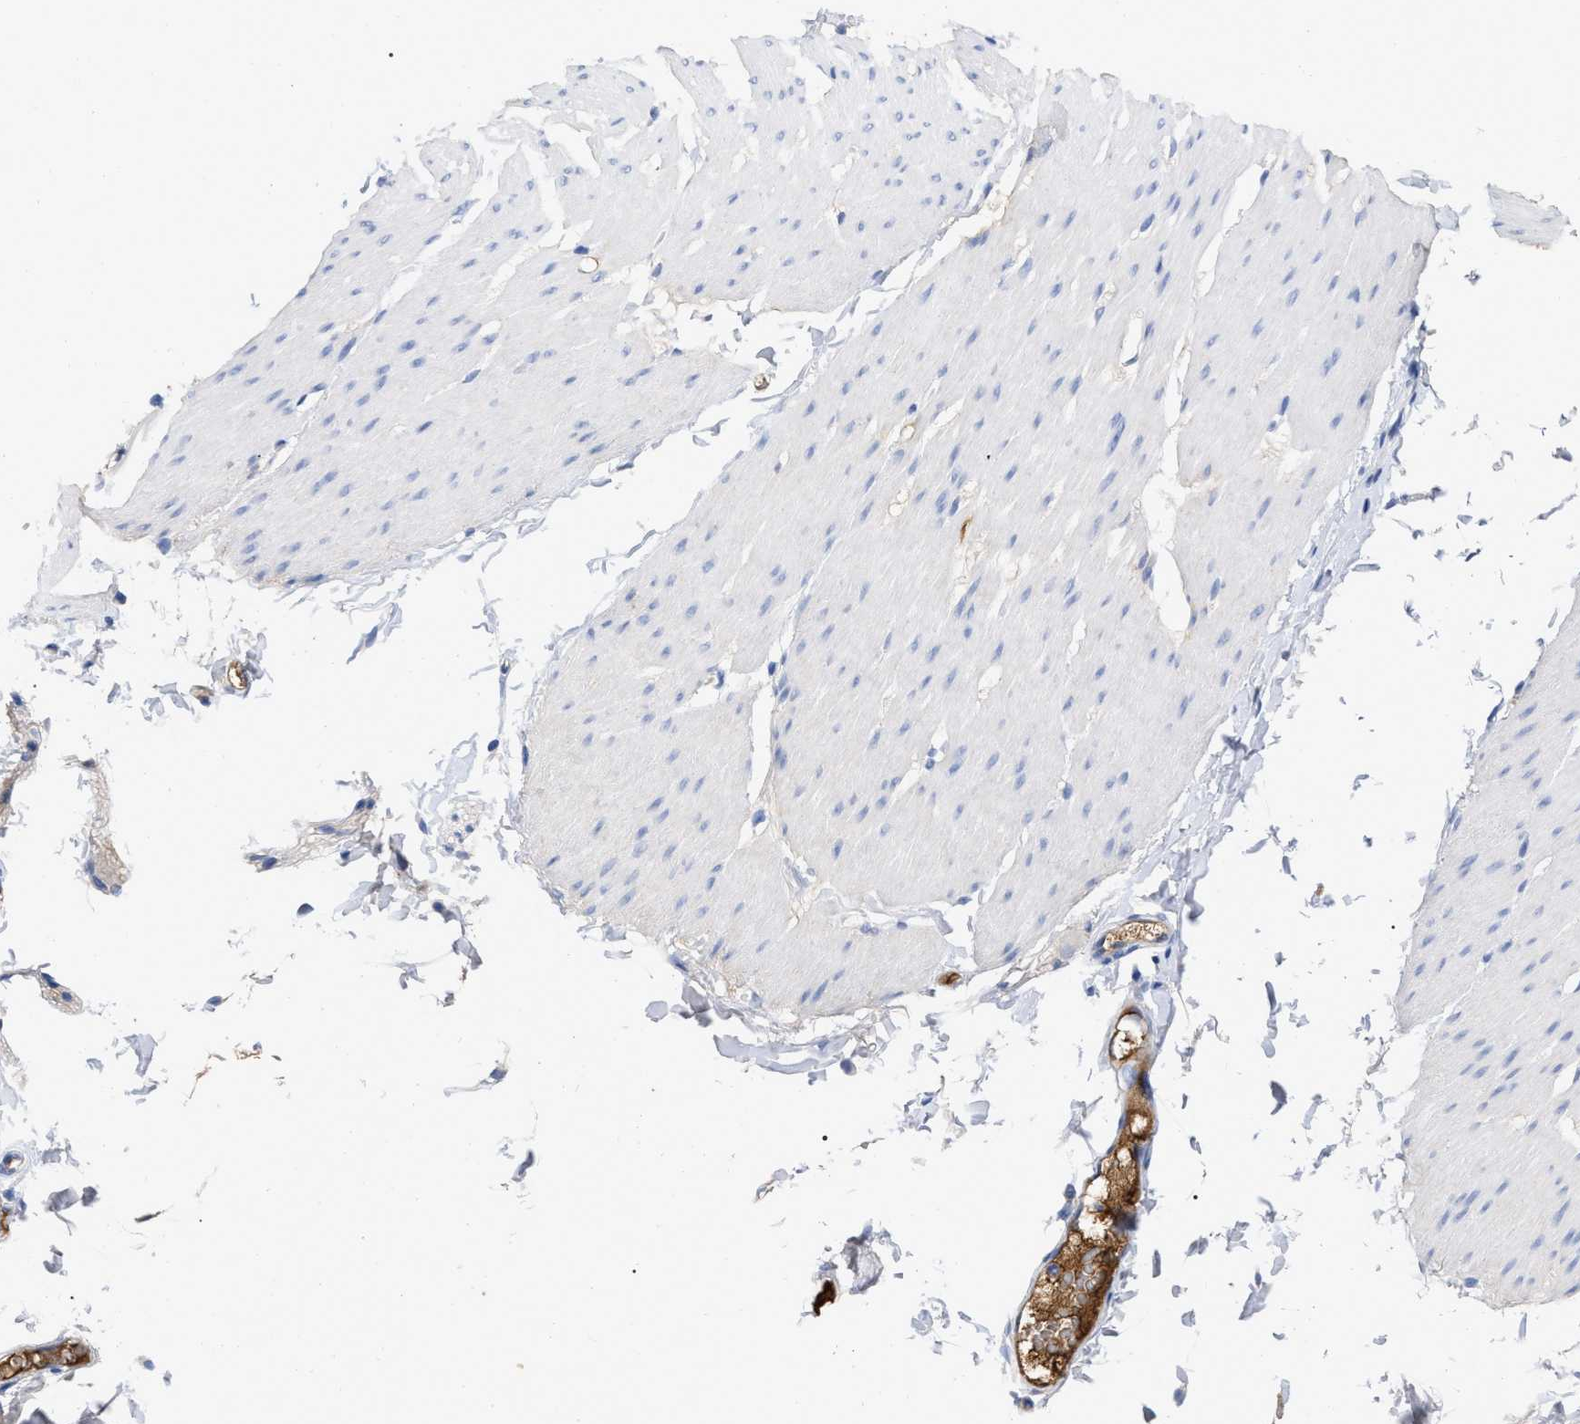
{"staining": {"intensity": "negative", "quantity": "none", "location": "none"}, "tissue": "smooth muscle", "cell_type": "Smooth muscle cells", "image_type": "normal", "snomed": [{"axis": "morphology", "description": "Normal tissue, NOS"}, {"axis": "topography", "description": "Smooth muscle"}, {"axis": "topography", "description": "Colon"}], "caption": "This micrograph is of benign smooth muscle stained with IHC to label a protein in brown with the nuclei are counter-stained blue. There is no staining in smooth muscle cells.", "gene": "IGHV5", "patient": {"sex": "male", "age": 67}}